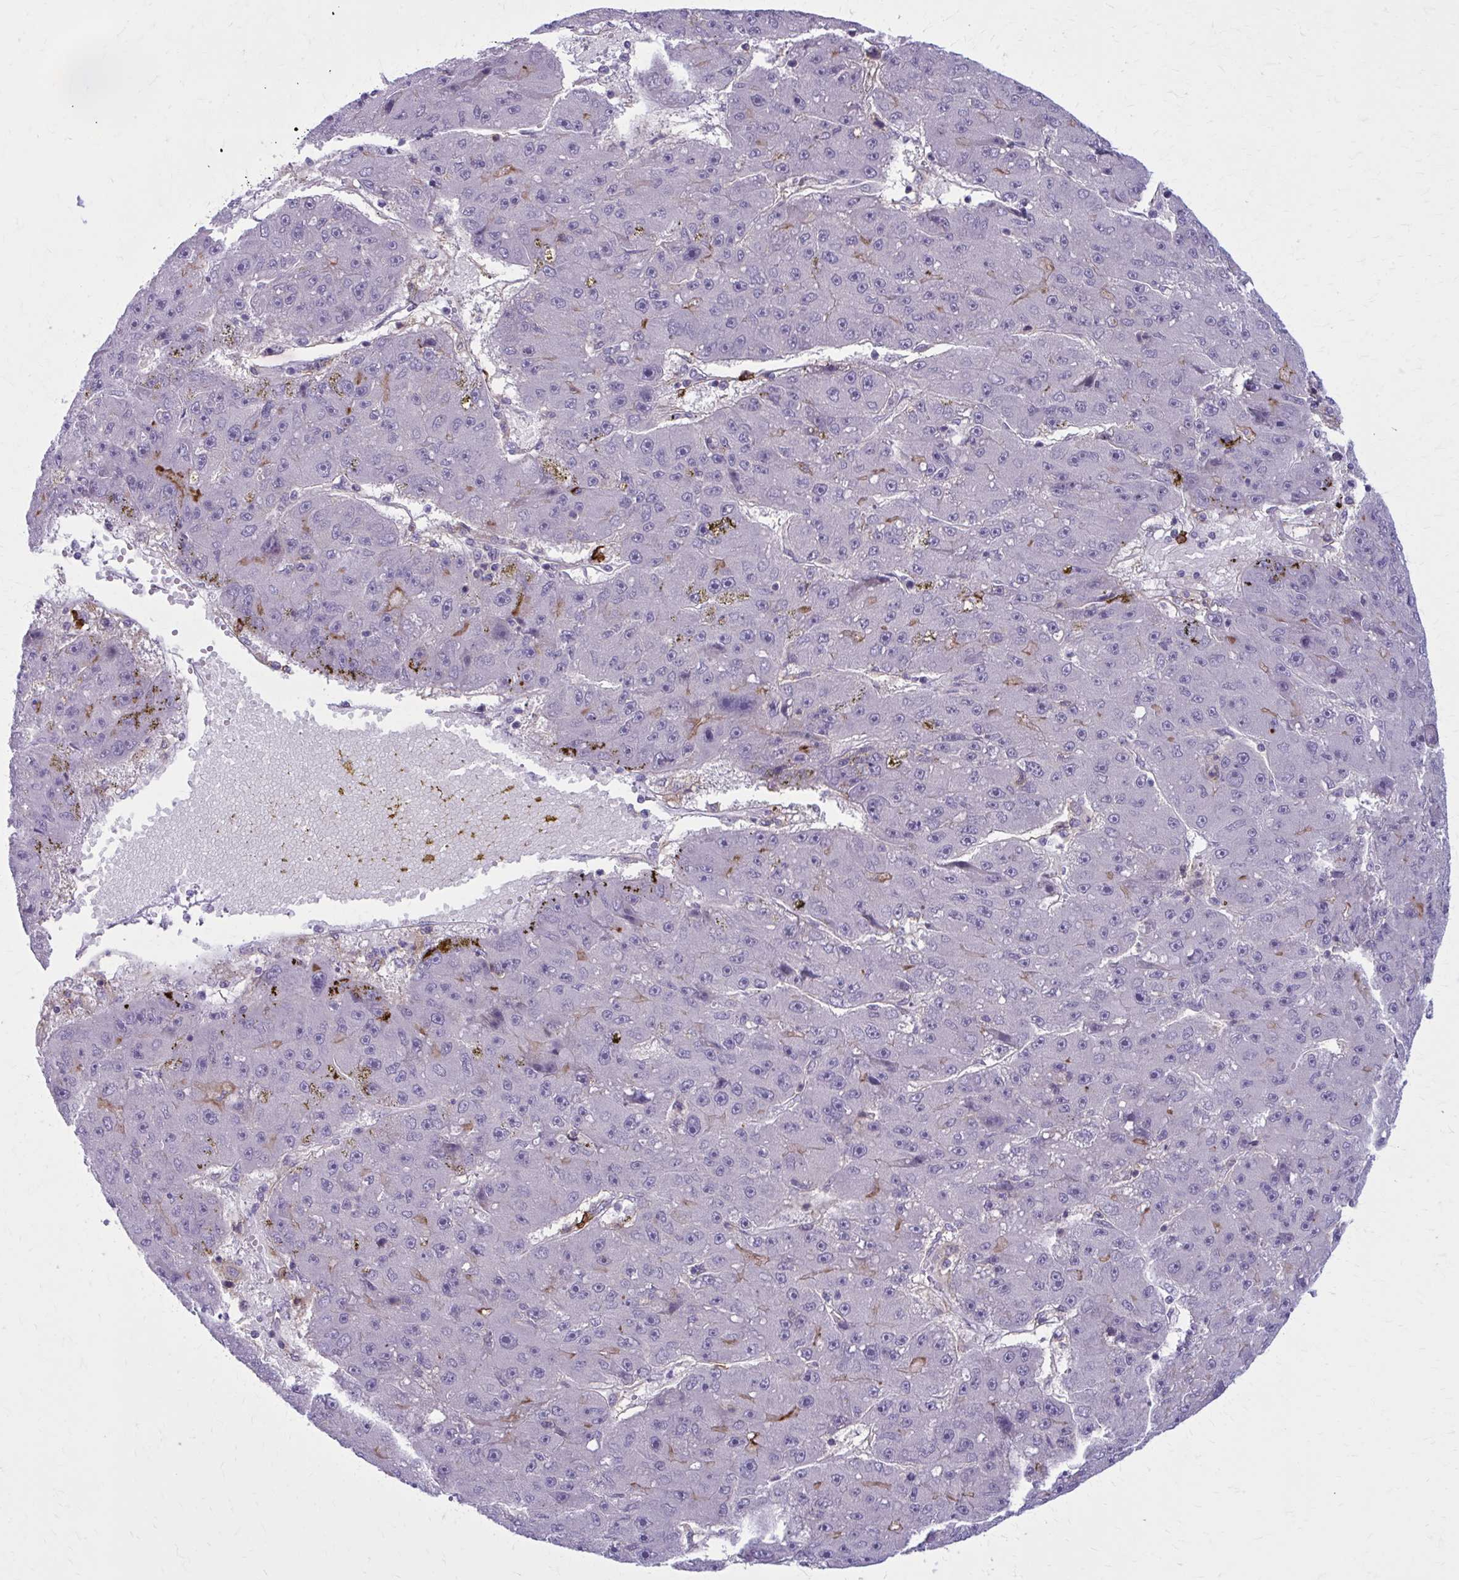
{"staining": {"intensity": "moderate", "quantity": "<25%", "location": "cytoplasmic/membranous"}, "tissue": "liver cancer", "cell_type": "Tumor cells", "image_type": "cancer", "snomed": [{"axis": "morphology", "description": "Carcinoma, Hepatocellular, NOS"}, {"axis": "topography", "description": "Liver"}], "caption": "The immunohistochemical stain labels moderate cytoplasmic/membranous expression in tumor cells of hepatocellular carcinoma (liver) tissue.", "gene": "CD38", "patient": {"sex": "male", "age": 67}}